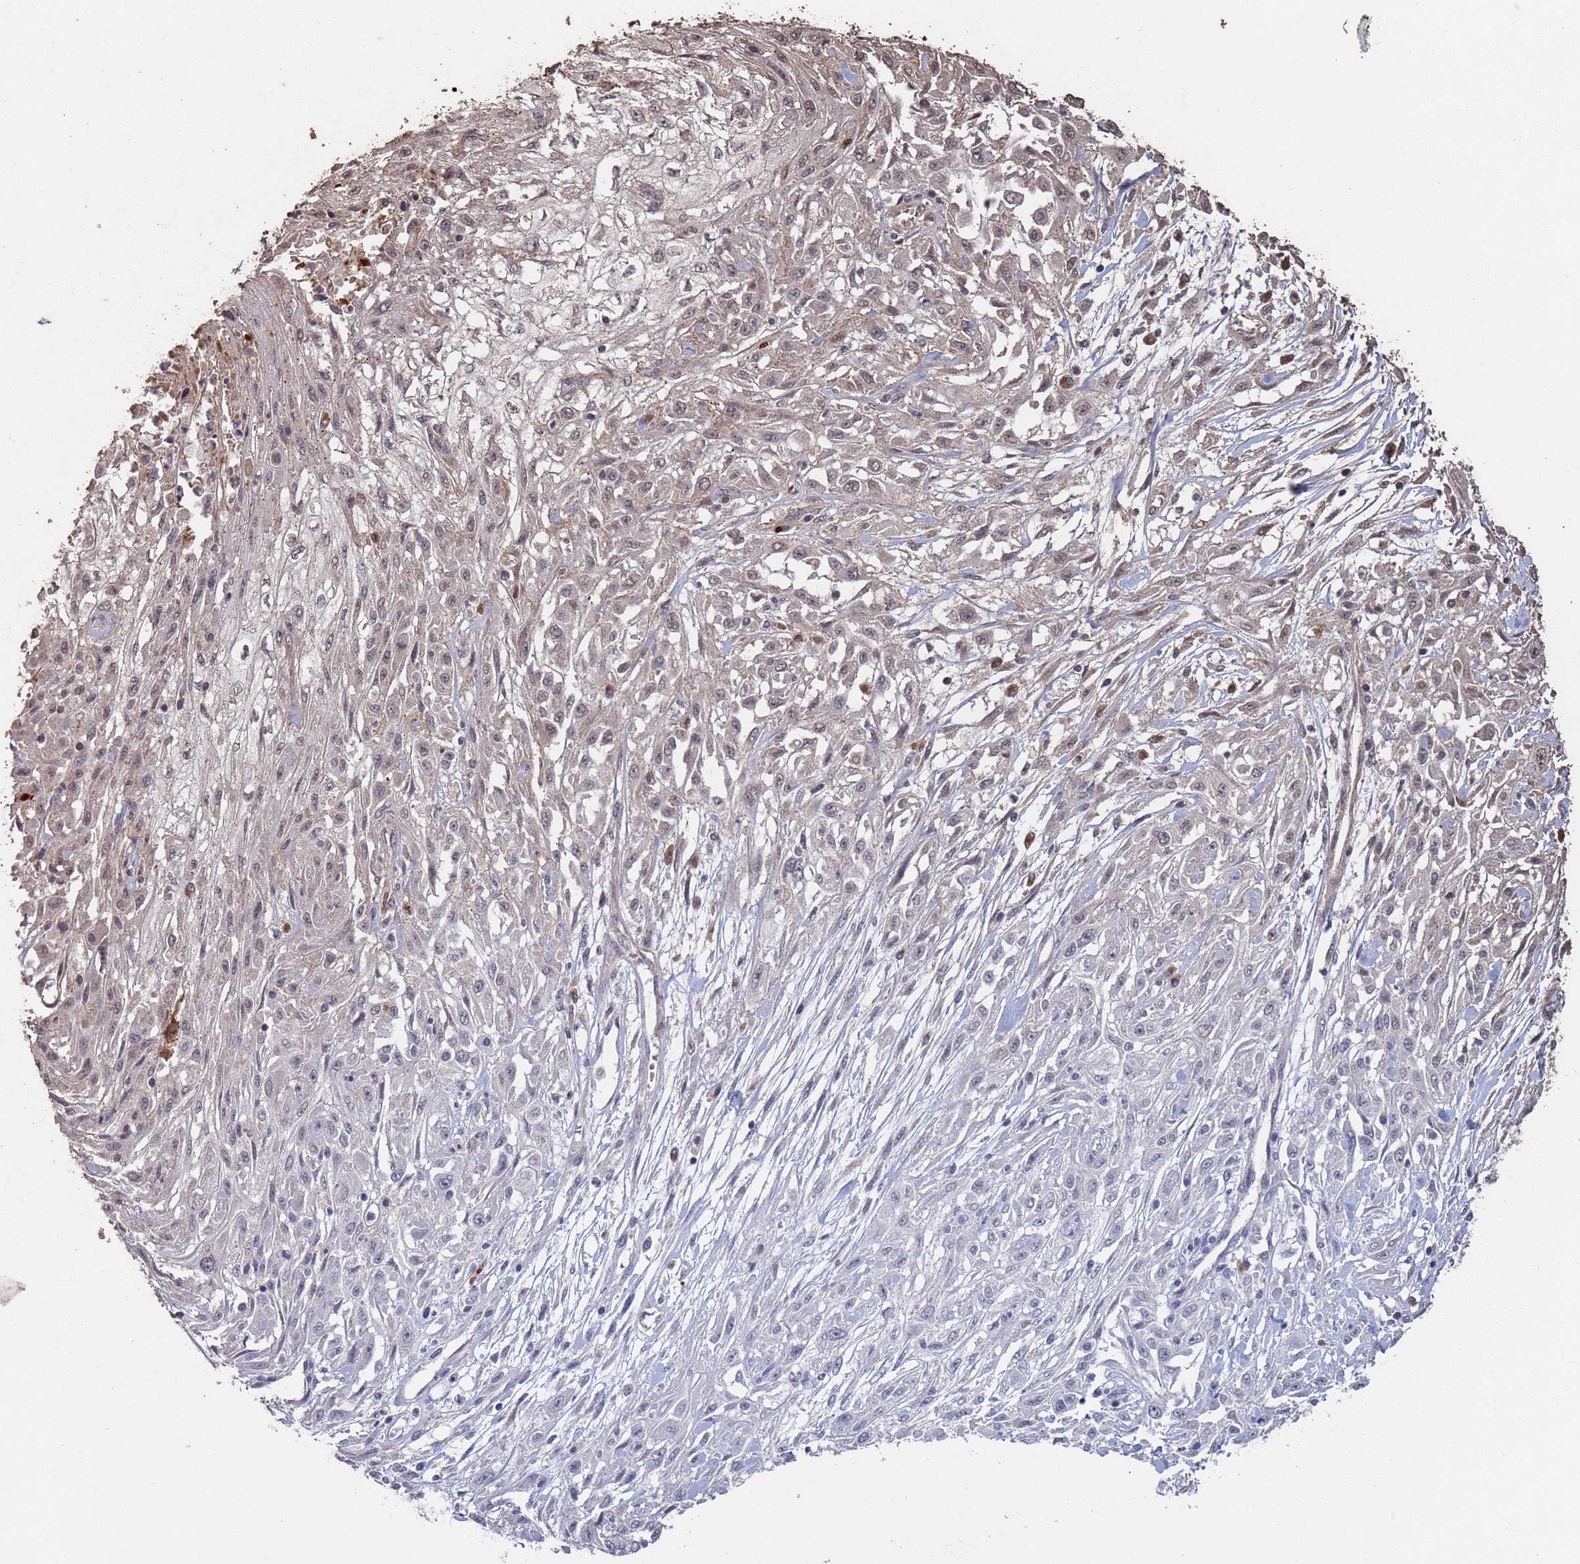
{"staining": {"intensity": "moderate", "quantity": "<25%", "location": "cytoplasmic/membranous,nuclear"}, "tissue": "skin cancer", "cell_type": "Tumor cells", "image_type": "cancer", "snomed": [{"axis": "morphology", "description": "Squamous cell carcinoma, NOS"}, {"axis": "morphology", "description": "Squamous cell carcinoma, metastatic, NOS"}, {"axis": "topography", "description": "Skin"}, {"axis": "topography", "description": "Lymph node"}], "caption": "Protein analysis of skin cancer (metastatic squamous cell carcinoma) tissue shows moderate cytoplasmic/membranous and nuclear expression in approximately <25% of tumor cells.", "gene": "FRAT1", "patient": {"sex": "male", "age": 75}}